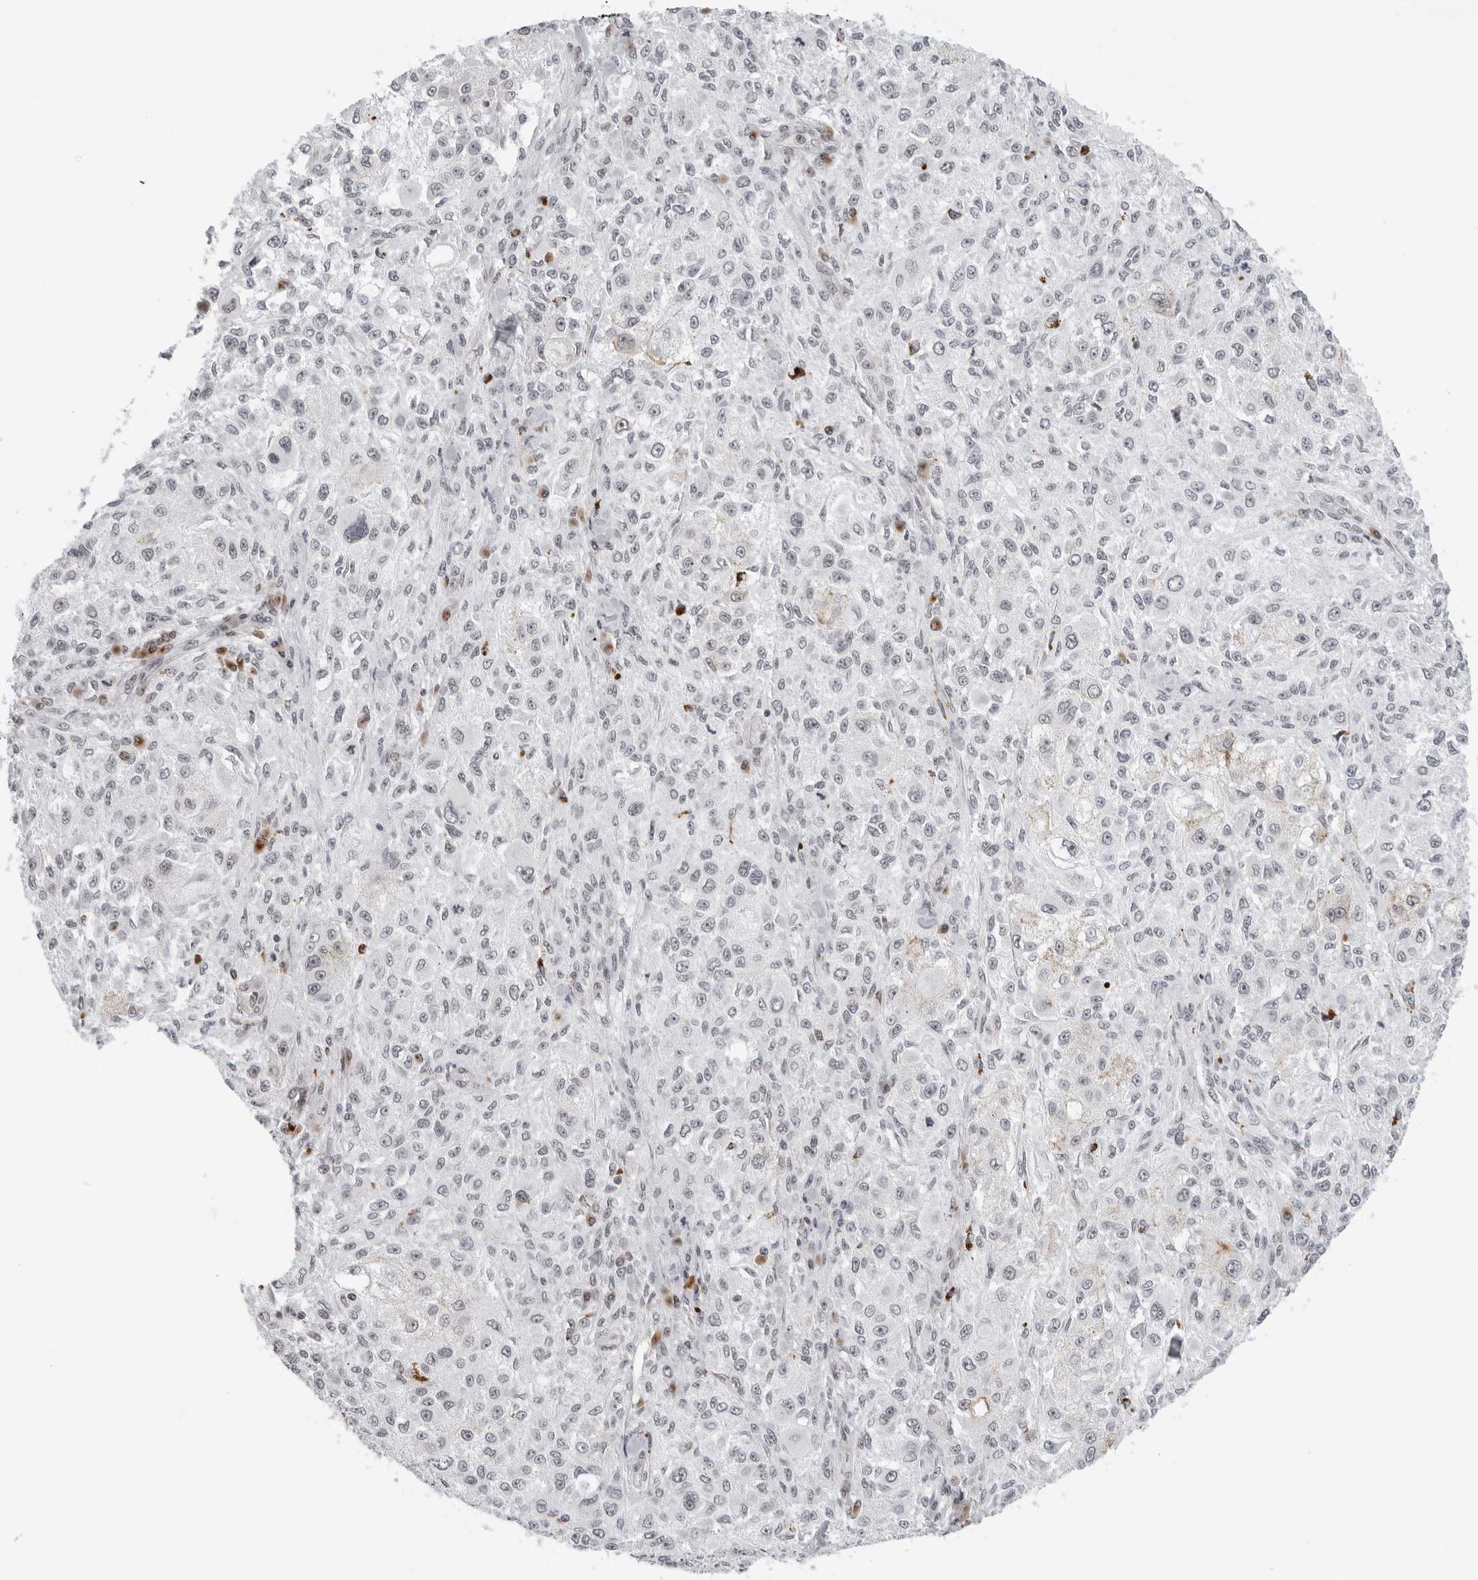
{"staining": {"intensity": "negative", "quantity": "none", "location": "none"}, "tissue": "melanoma", "cell_type": "Tumor cells", "image_type": "cancer", "snomed": [{"axis": "morphology", "description": "Necrosis, NOS"}, {"axis": "morphology", "description": "Malignant melanoma, NOS"}, {"axis": "topography", "description": "Skin"}], "caption": "This is an IHC micrograph of human melanoma. There is no staining in tumor cells.", "gene": "TOX4", "patient": {"sex": "female", "age": 87}}